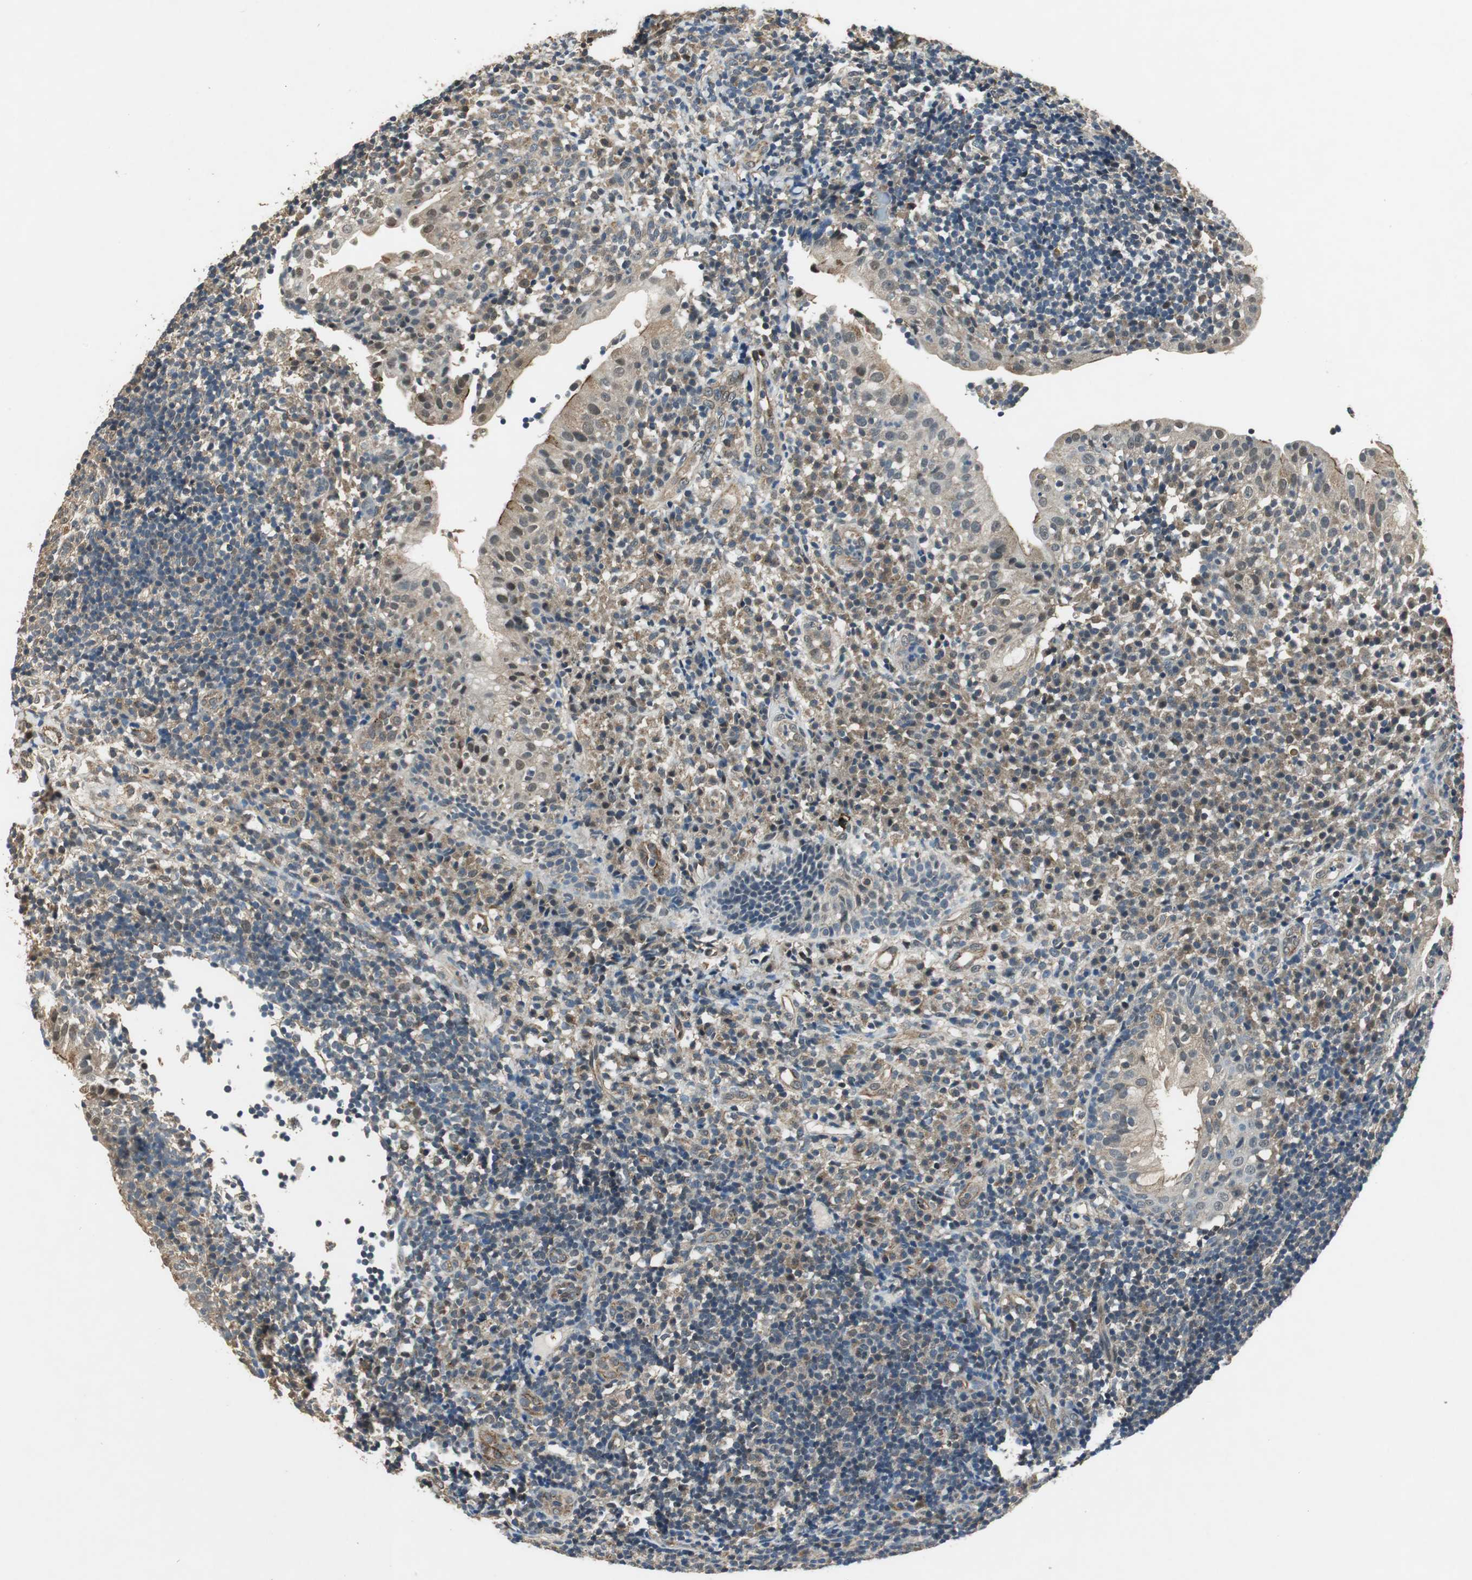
{"staining": {"intensity": "weak", "quantity": ">75%", "location": "cytoplasmic/membranous"}, "tissue": "tonsil", "cell_type": "Germinal center cells", "image_type": "normal", "snomed": [{"axis": "morphology", "description": "Normal tissue, NOS"}, {"axis": "topography", "description": "Tonsil"}], "caption": "Tonsil stained for a protein (brown) displays weak cytoplasmic/membranous positive positivity in about >75% of germinal center cells.", "gene": "PSMB4", "patient": {"sex": "female", "age": 40}}